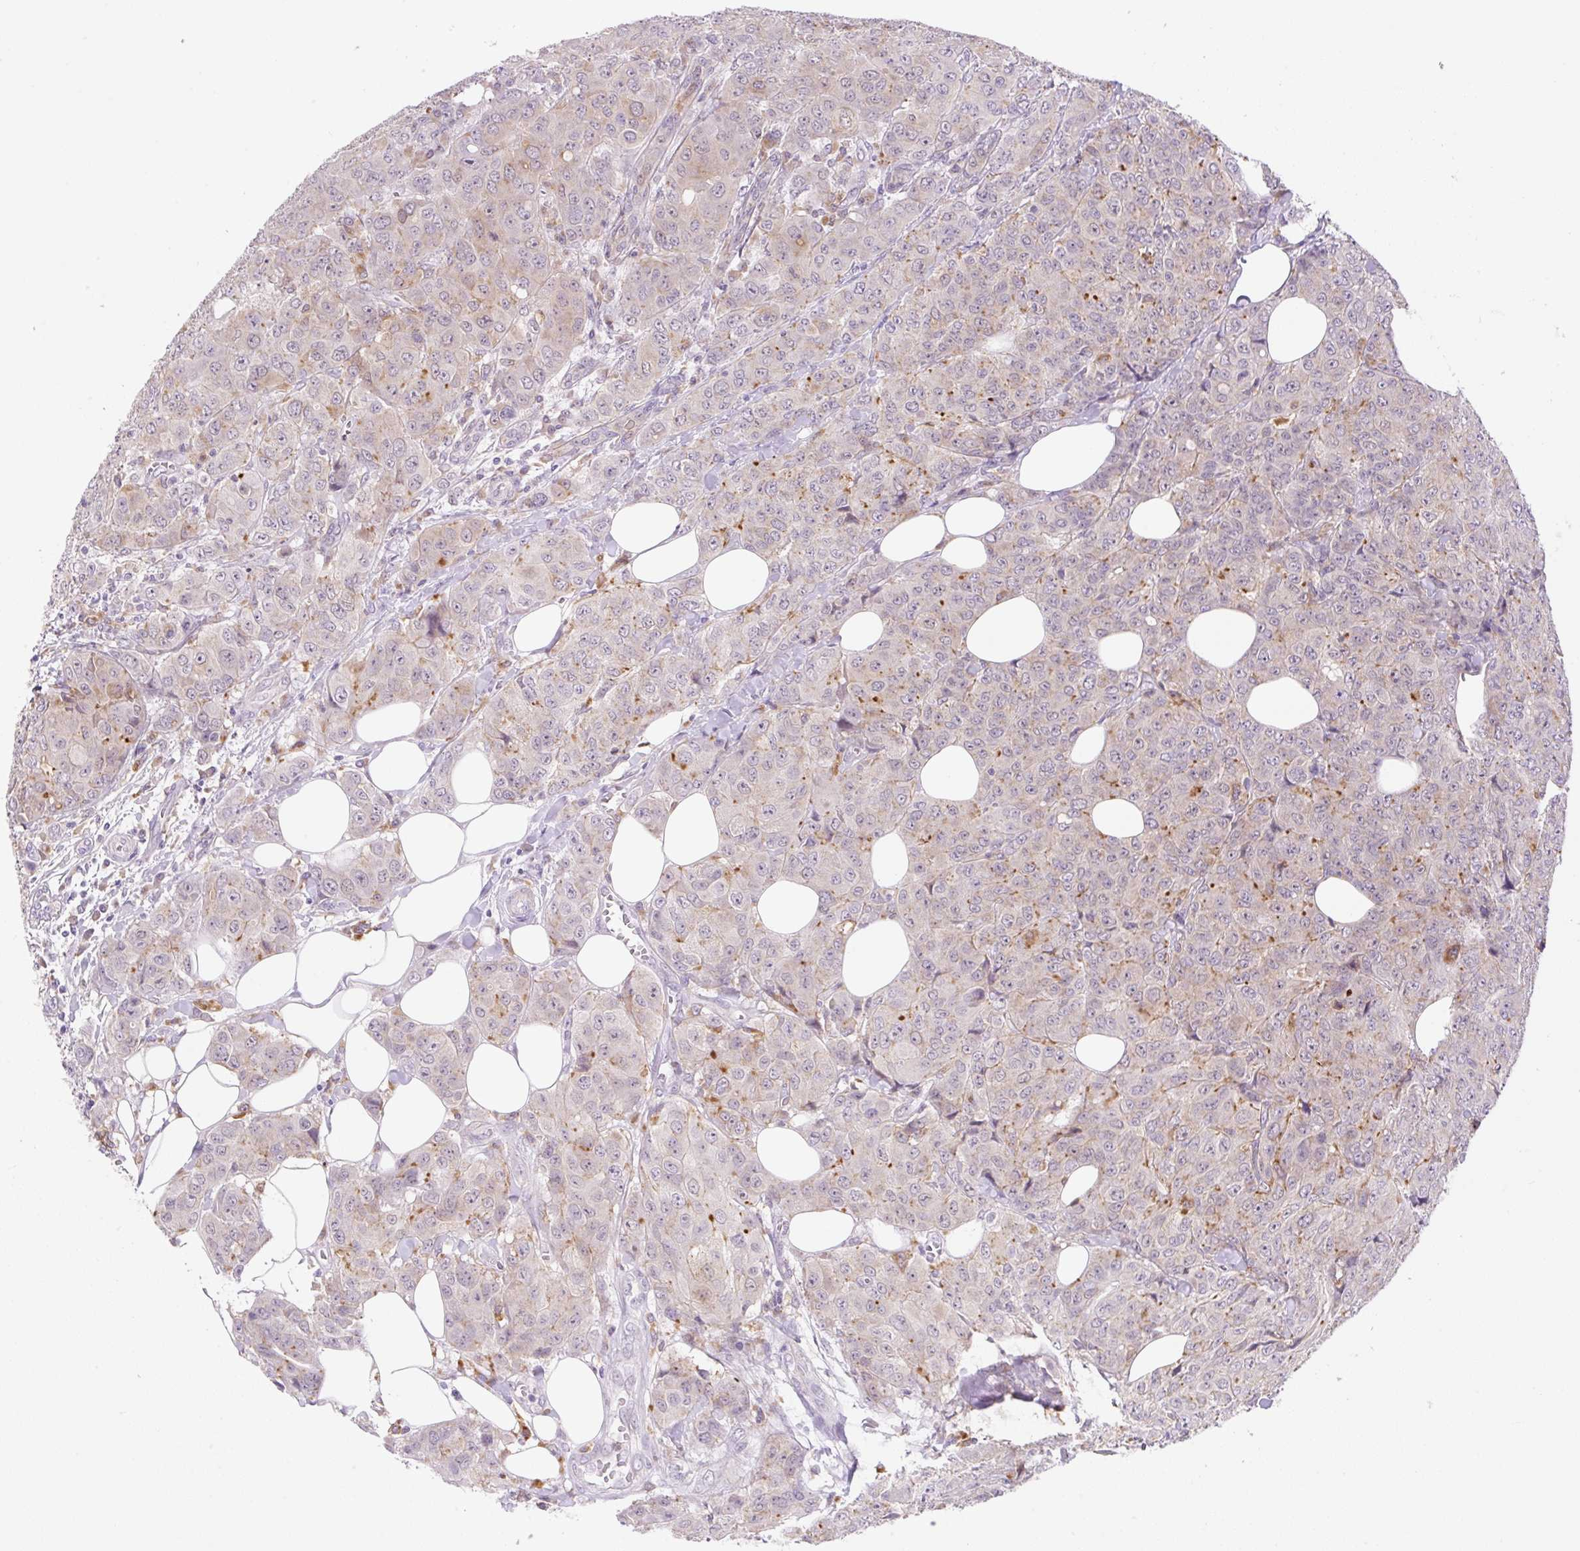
{"staining": {"intensity": "moderate", "quantity": "25%-75%", "location": "cytoplasmic/membranous"}, "tissue": "breast cancer", "cell_type": "Tumor cells", "image_type": "cancer", "snomed": [{"axis": "morphology", "description": "Duct carcinoma"}, {"axis": "topography", "description": "Breast"}], "caption": "Breast cancer stained with immunohistochemistry (IHC) reveals moderate cytoplasmic/membranous expression in about 25%-75% of tumor cells.", "gene": "CEBPZOS", "patient": {"sex": "female", "age": 43}}